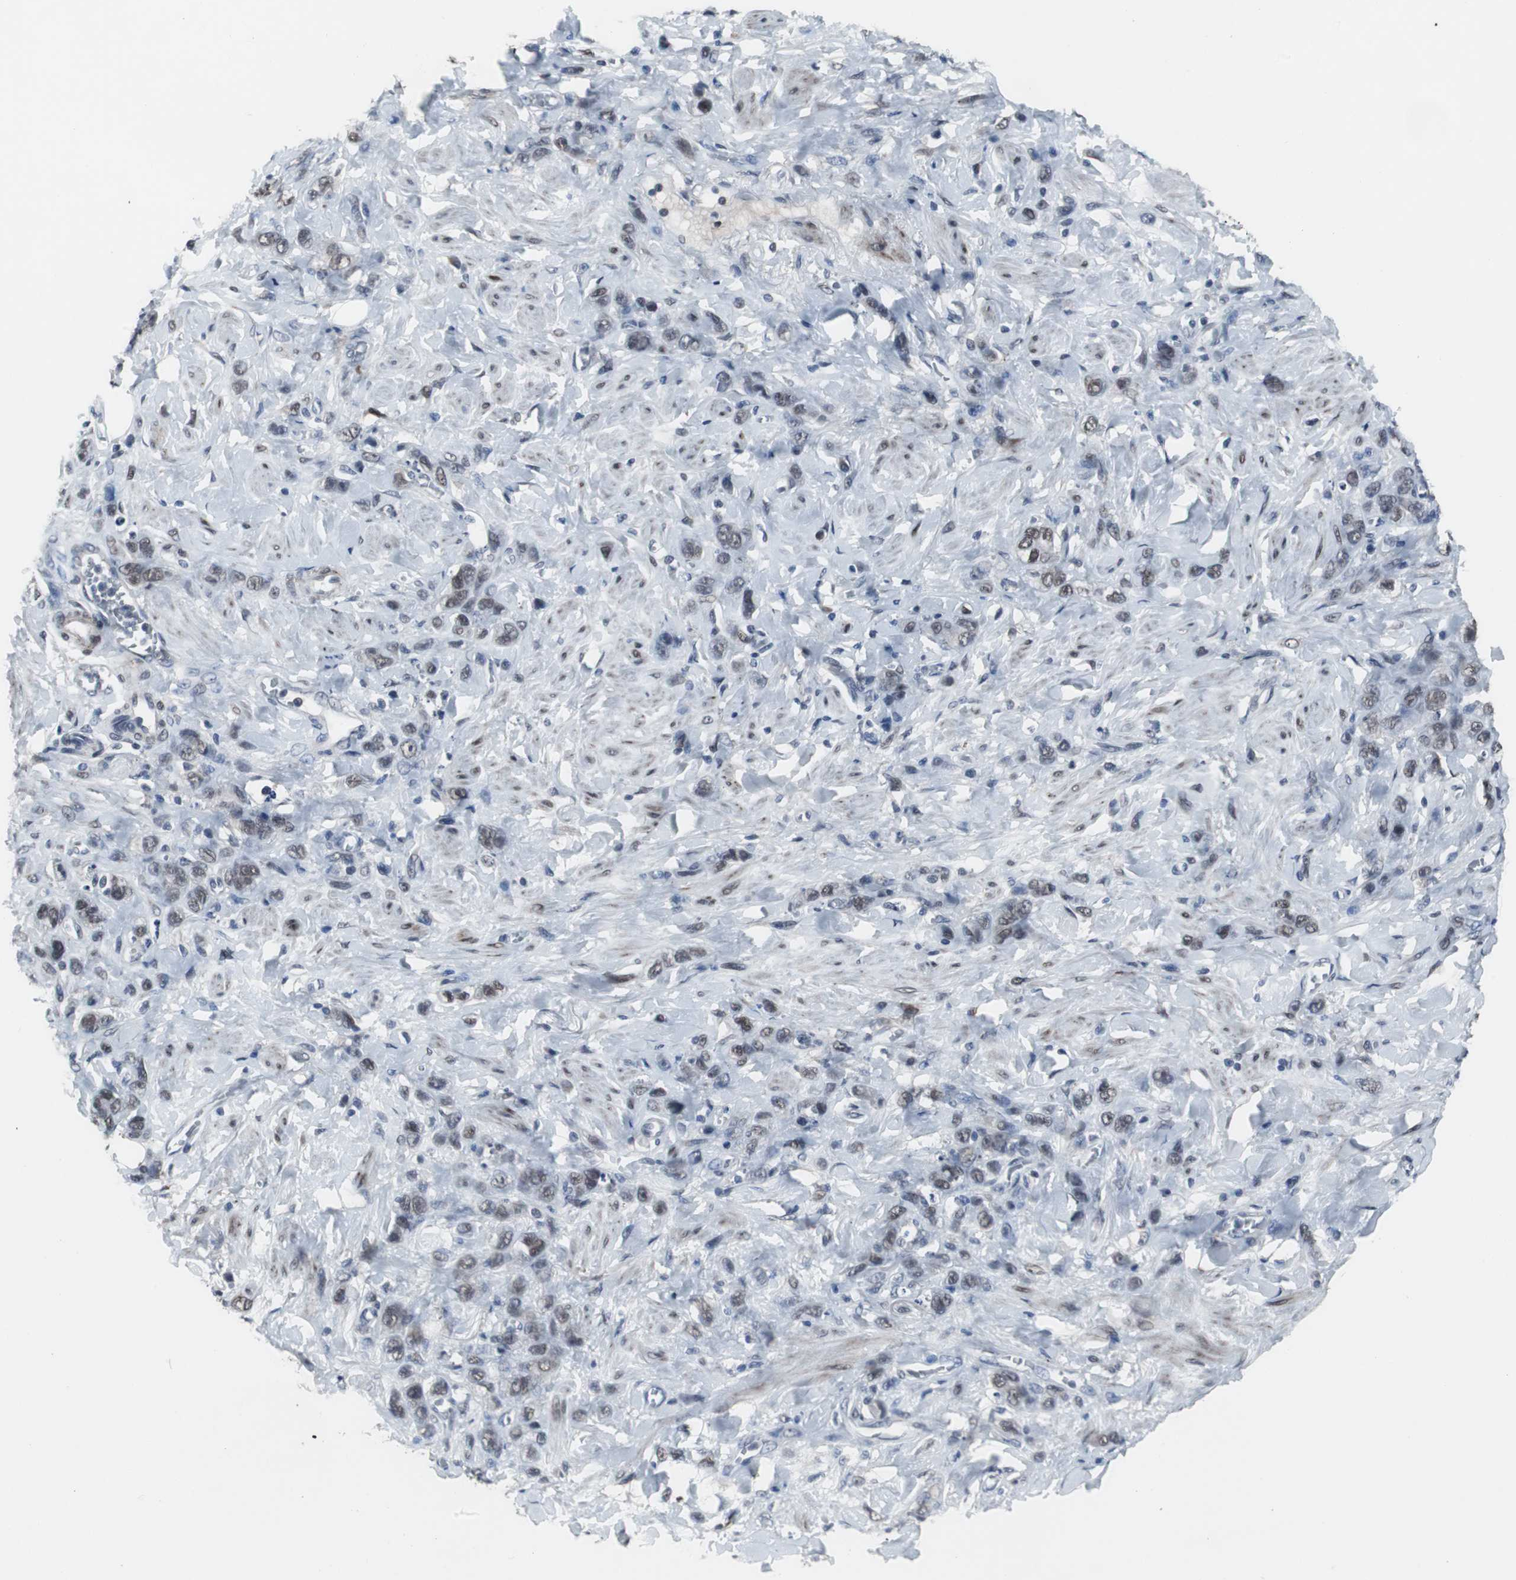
{"staining": {"intensity": "moderate", "quantity": ">75%", "location": "nuclear"}, "tissue": "stomach cancer", "cell_type": "Tumor cells", "image_type": "cancer", "snomed": [{"axis": "morphology", "description": "Adenocarcinoma, NOS"}, {"axis": "topography", "description": "Stomach"}], "caption": "Immunohistochemical staining of human adenocarcinoma (stomach) displays medium levels of moderate nuclear staining in approximately >75% of tumor cells.", "gene": "FOXP4", "patient": {"sex": "male", "age": 82}}